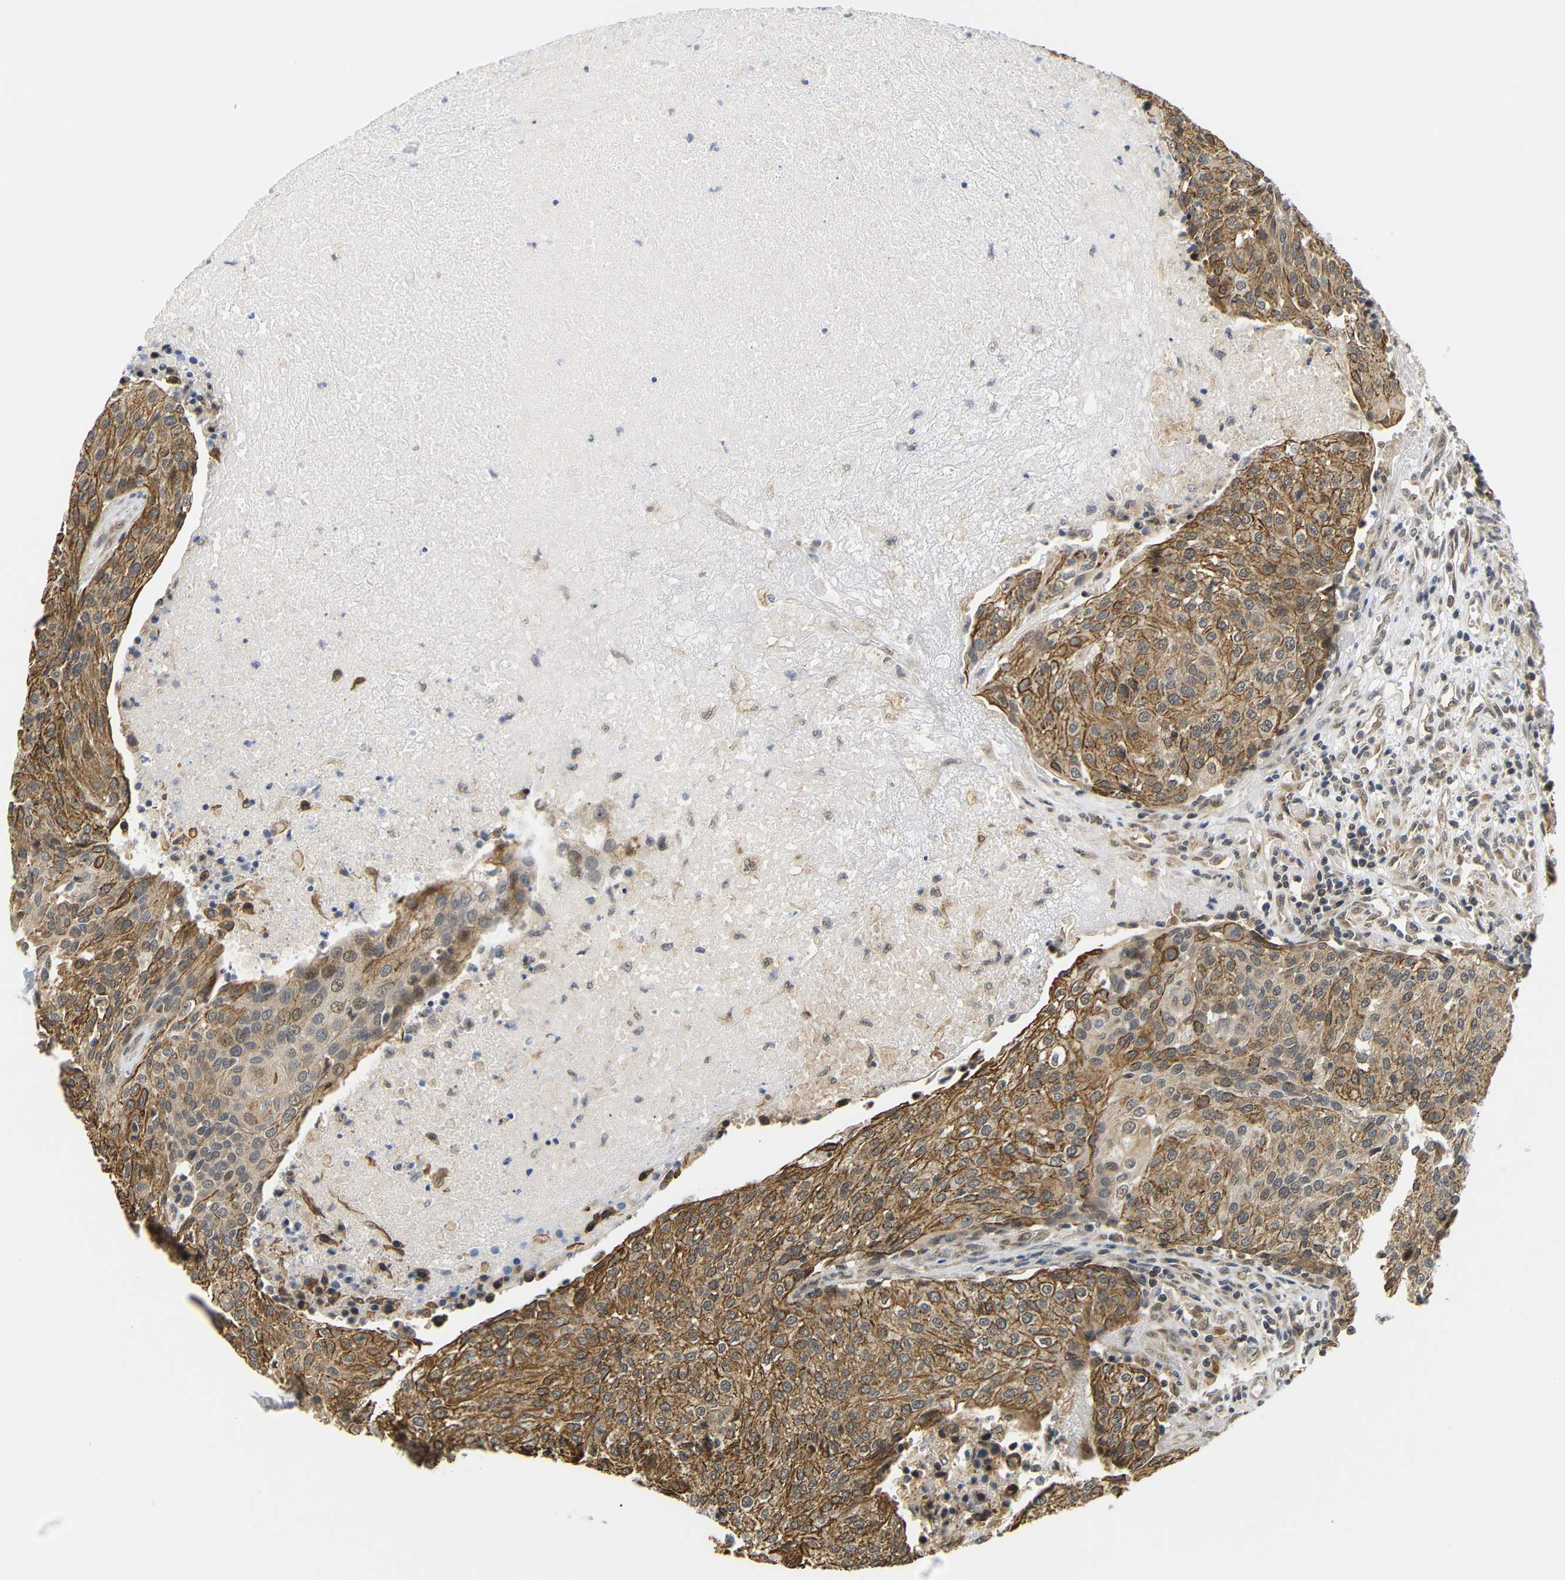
{"staining": {"intensity": "strong", "quantity": ">75%", "location": "cytoplasmic/membranous,nuclear"}, "tissue": "urothelial cancer", "cell_type": "Tumor cells", "image_type": "cancer", "snomed": [{"axis": "morphology", "description": "Urothelial carcinoma, High grade"}, {"axis": "topography", "description": "Urinary bladder"}], "caption": "Immunohistochemistry (IHC) of human urothelial carcinoma (high-grade) displays high levels of strong cytoplasmic/membranous and nuclear expression in about >75% of tumor cells.", "gene": "GJA5", "patient": {"sex": "female", "age": 85}}